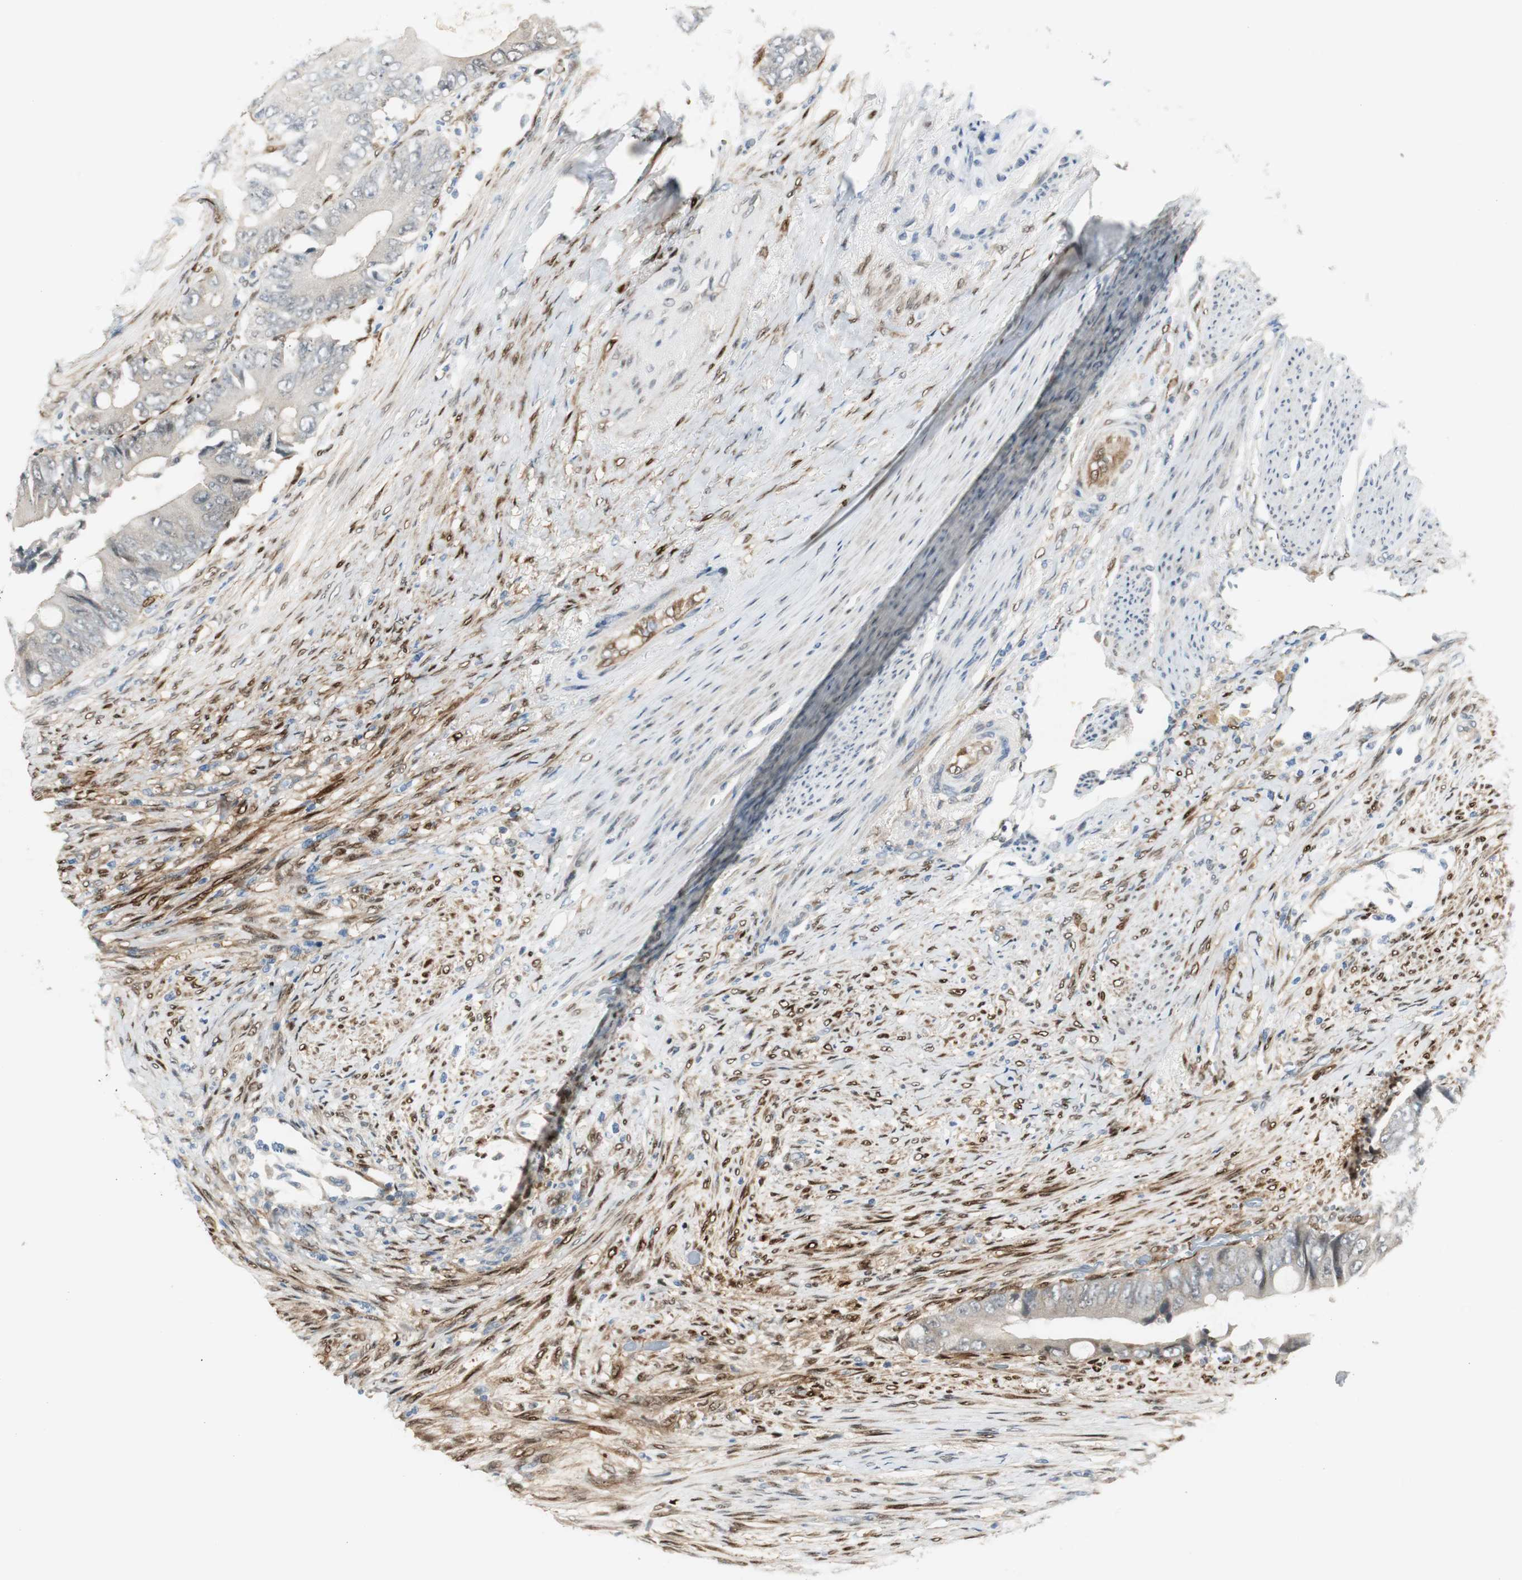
{"staining": {"intensity": "weak", "quantity": "25%-75%", "location": "cytoplasmic/membranous"}, "tissue": "colorectal cancer", "cell_type": "Tumor cells", "image_type": "cancer", "snomed": [{"axis": "morphology", "description": "Adenocarcinoma, NOS"}, {"axis": "topography", "description": "Rectum"}], "caption": "Colorectal cancer (adenocarcinoma) stained with DAB (3,3'-diaminobenzidine) immunohistochemistry reveals low levels of weak cytoplasmic/membranous staining in about 25%-75% of tumor cells. (Stains: DAB in brown, nuclei in blue, Microscopy: brightfield microscopy at high magnification).", "gene": "FHL2", "patient": {"sex": "female", "age": 77}}